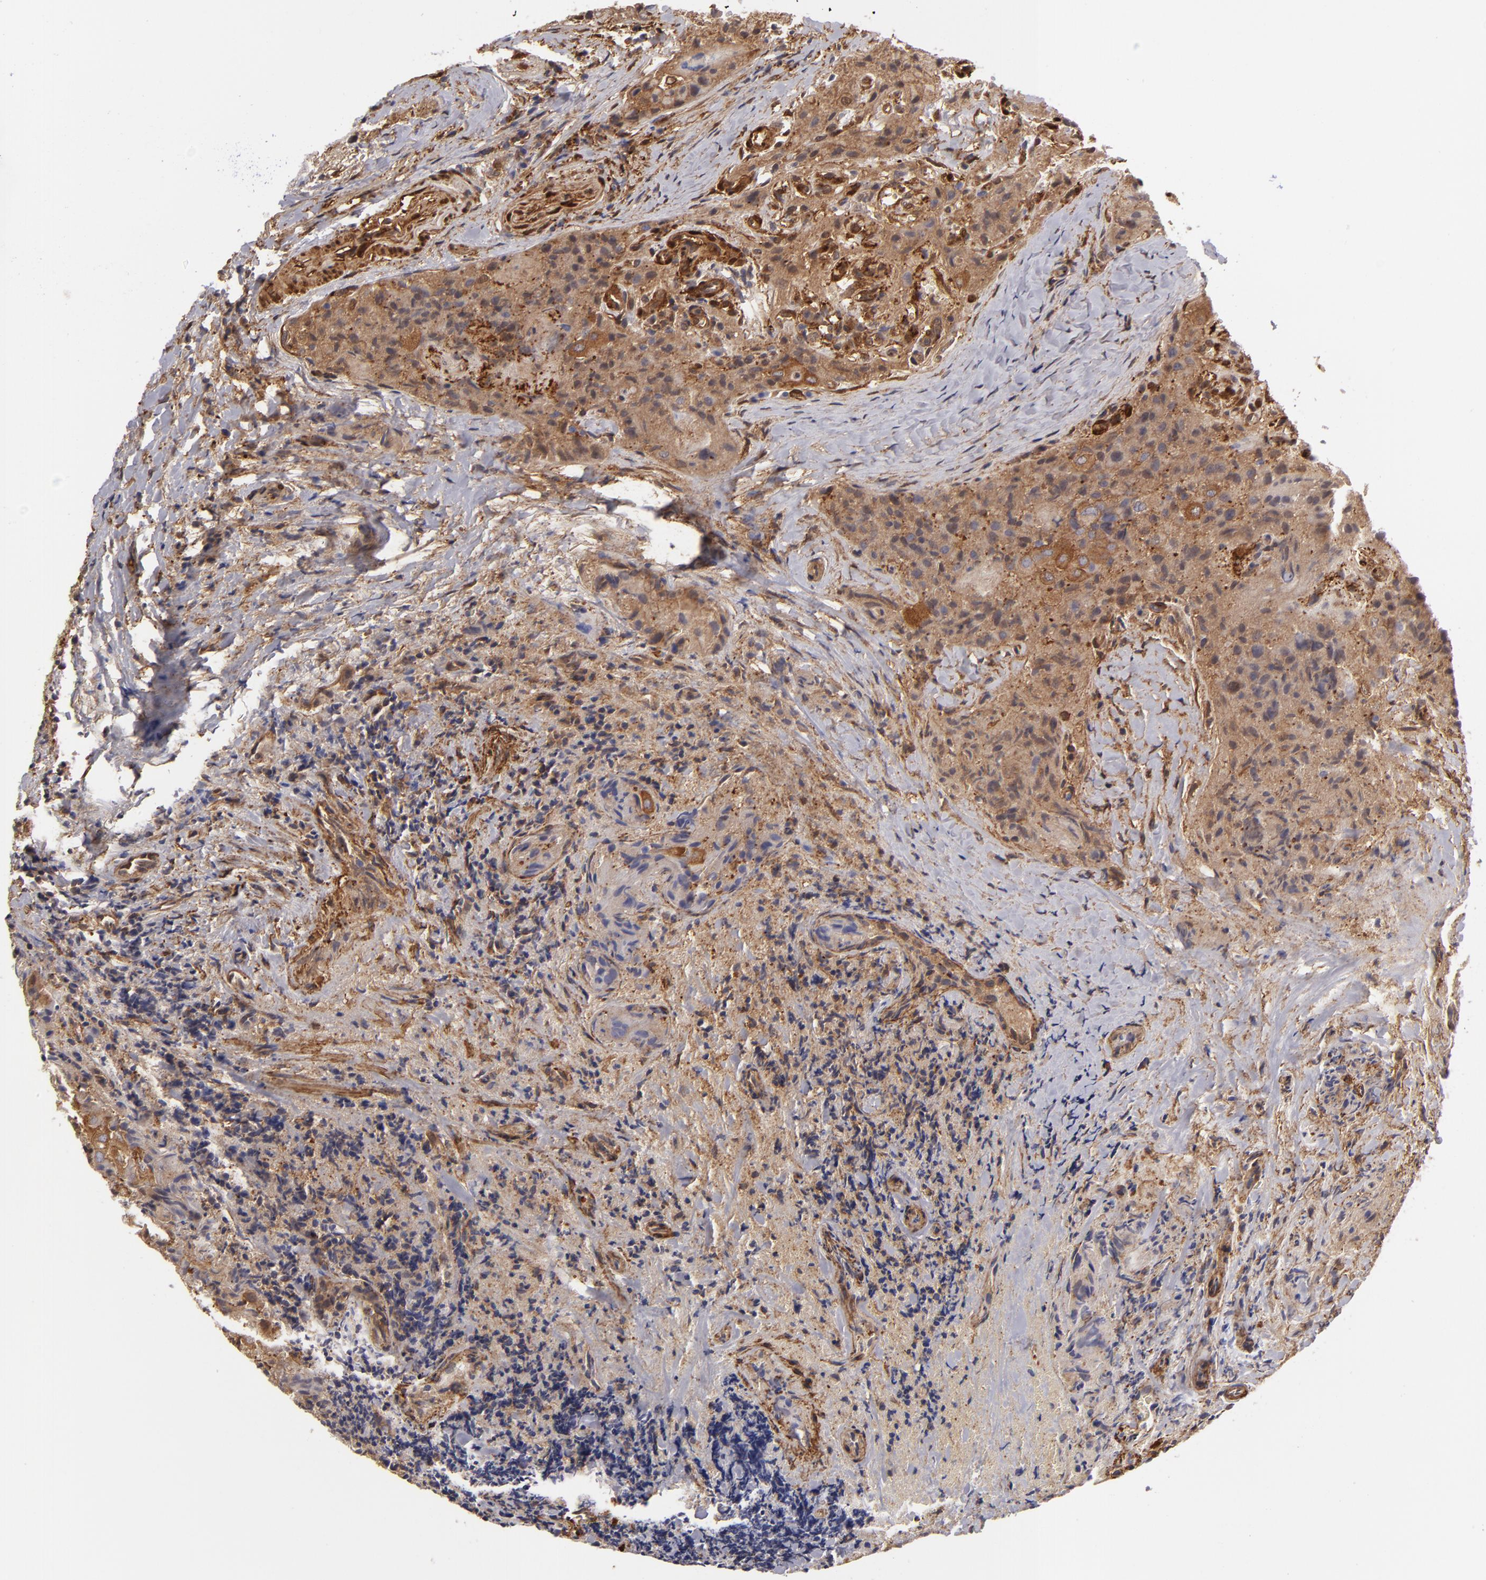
{"staining": {"intensity": "strong", "quantity": ">75%", "location": "cytoplasmic/membranous"}, "tissue": "thyroid cancer", "cell_type": "Tumor cells", "image_type": "cancer", "snomed": [{"axis": "morphology", "description": "Papillary adenocarcinoma, NOS"}, {"axis": "topography", "description": "Thyroid gland"}], "caption": "Immunohistochemistry image of neoplastic tissue: thyroid papillary adenocarcinoma stained using IHC exhibits high levels of strong protein expression localized specifically in the cytoplasmic/membranous of tumor cells, appearing as a cytoplasmic/membranous brown color.", "gene": "VCL", "patient": {"sex": "female", "age": 71}}